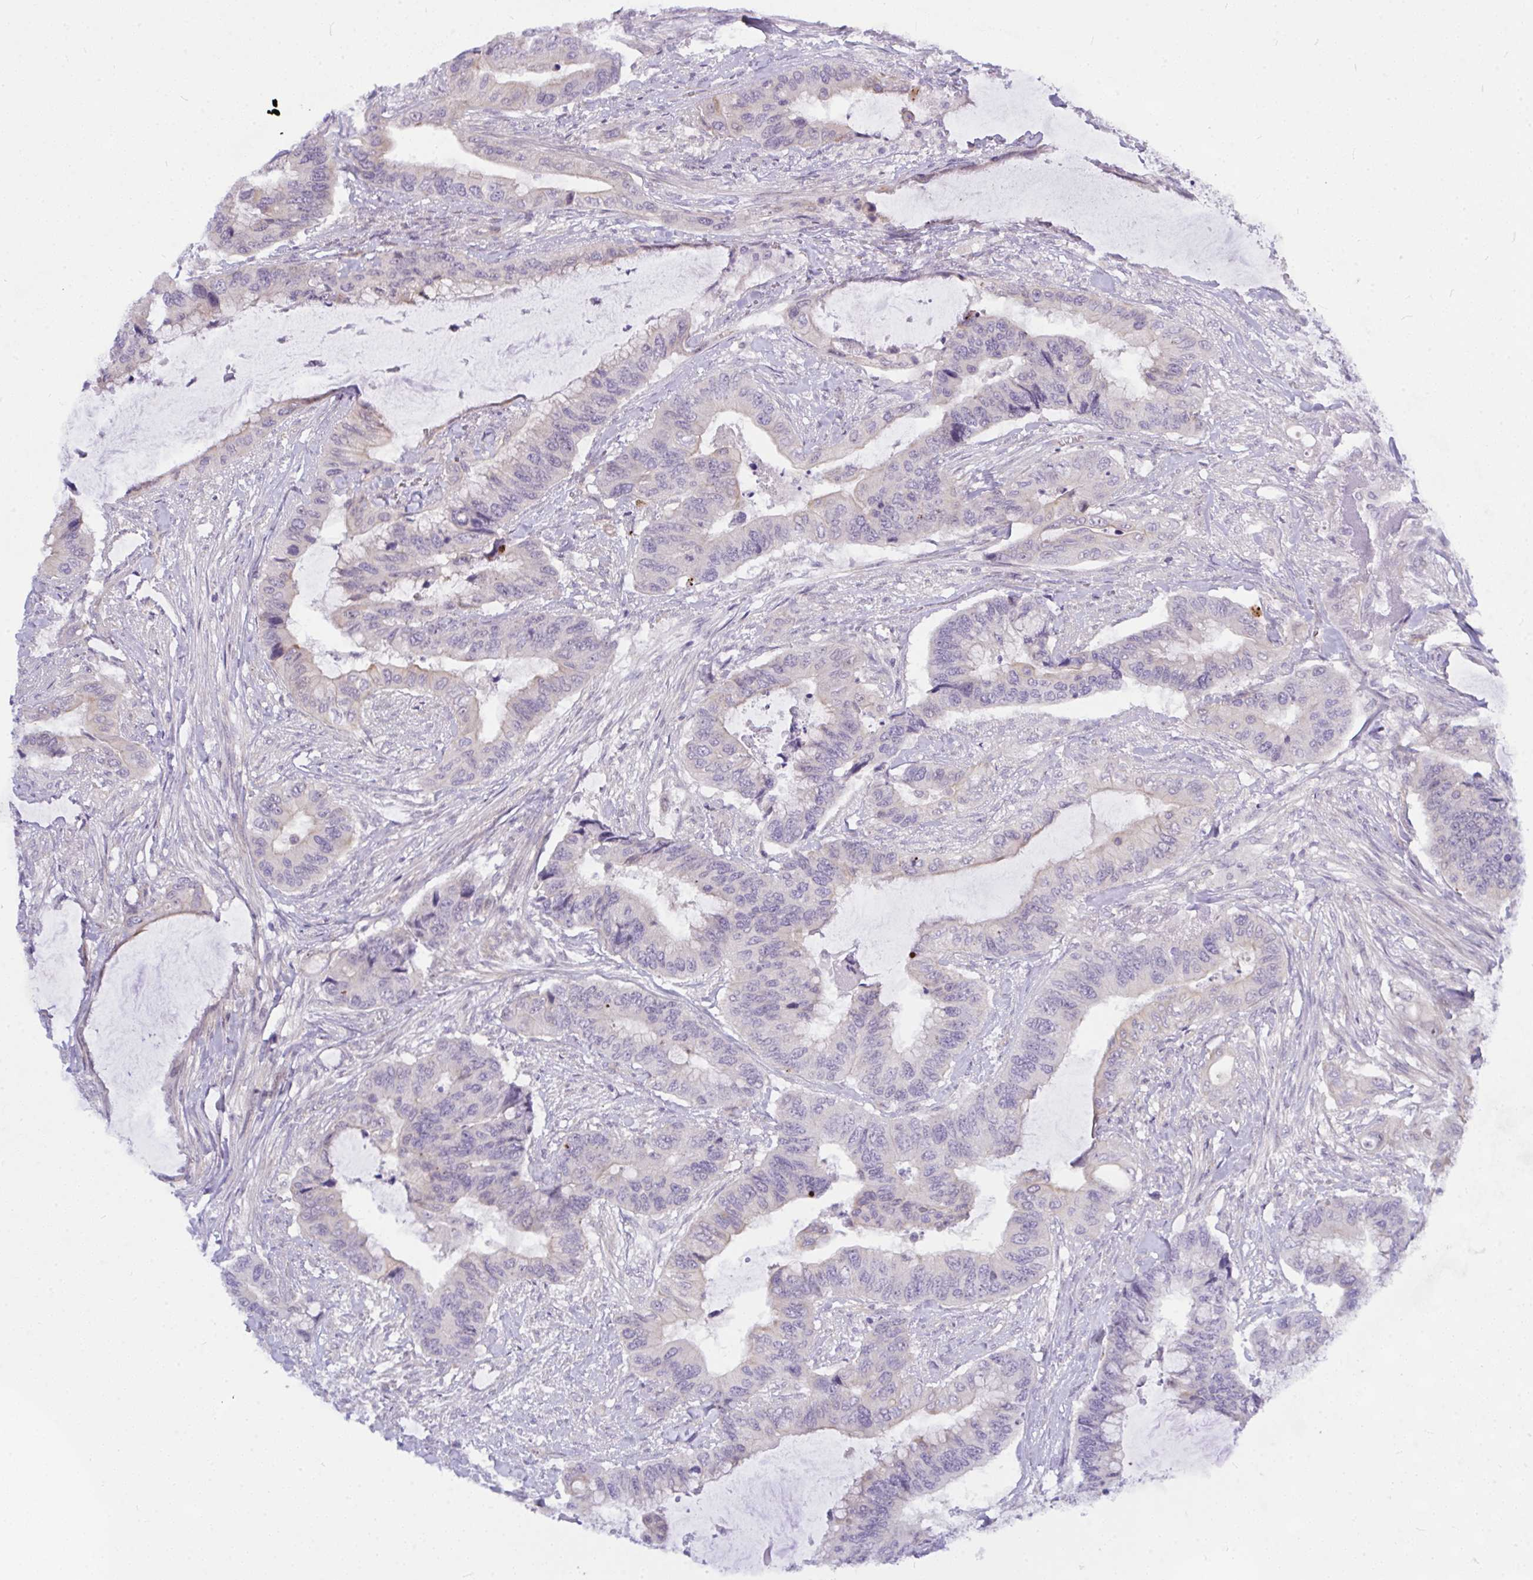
{"staining": {"intensity": "negative", "quantity": "none", "location": "none"}, "tissue": "colorectal cancer", "cell_type": "Tumor cells", "image_type": "cancer", "snomed": [{"axis": "morphology", "description": "Adenocarcinoma, NOS"}, {"axis": "topography", "description": "Rectum"}], "caption": "Protein analysis of colorectal cancer exhibits no significant staining in tumor cells.", "gene": "NFXL1", "patient": {"sex": "female", "age": 59}}